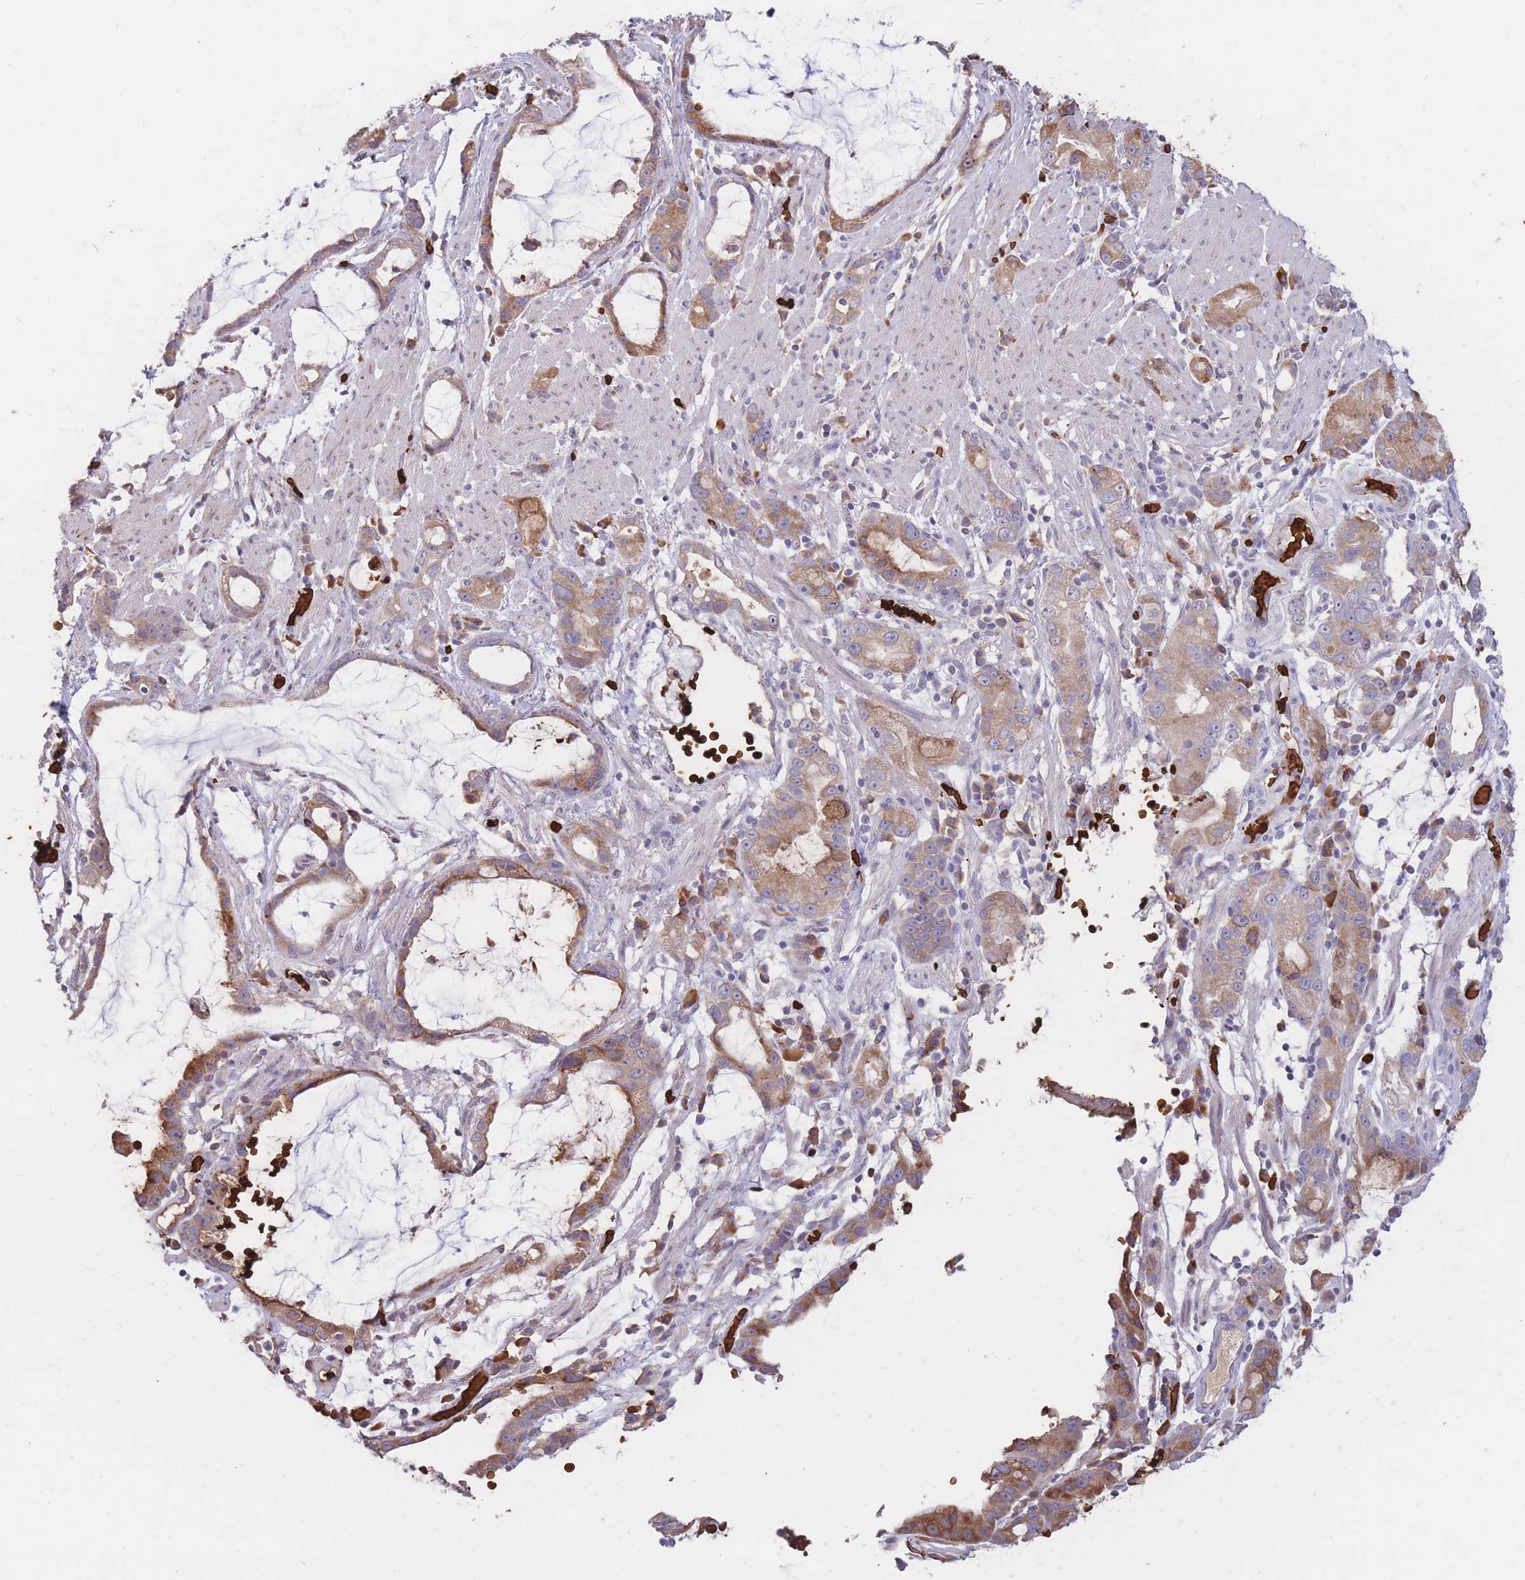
{"staining": {"intensity": "moderate", "quantity": "25%-75%", "location": "cytoplasmic/membranous"}, "tissue": "stomach cancer", "cell_type": "Tumor cells", "image_type": "cancer", "snomed": [{"axis": "morphology", "description": "Adenocarcinoma, NOS"}, {"axis": "topography", "description": "Stomach"}], "caption": "Stomach cancer (adenocarcinoma) stained with a protein marker reveals moderate staining in tumor cells.", "gene": "ATP10D", "patient": {"sex": "male", "age": 55}}